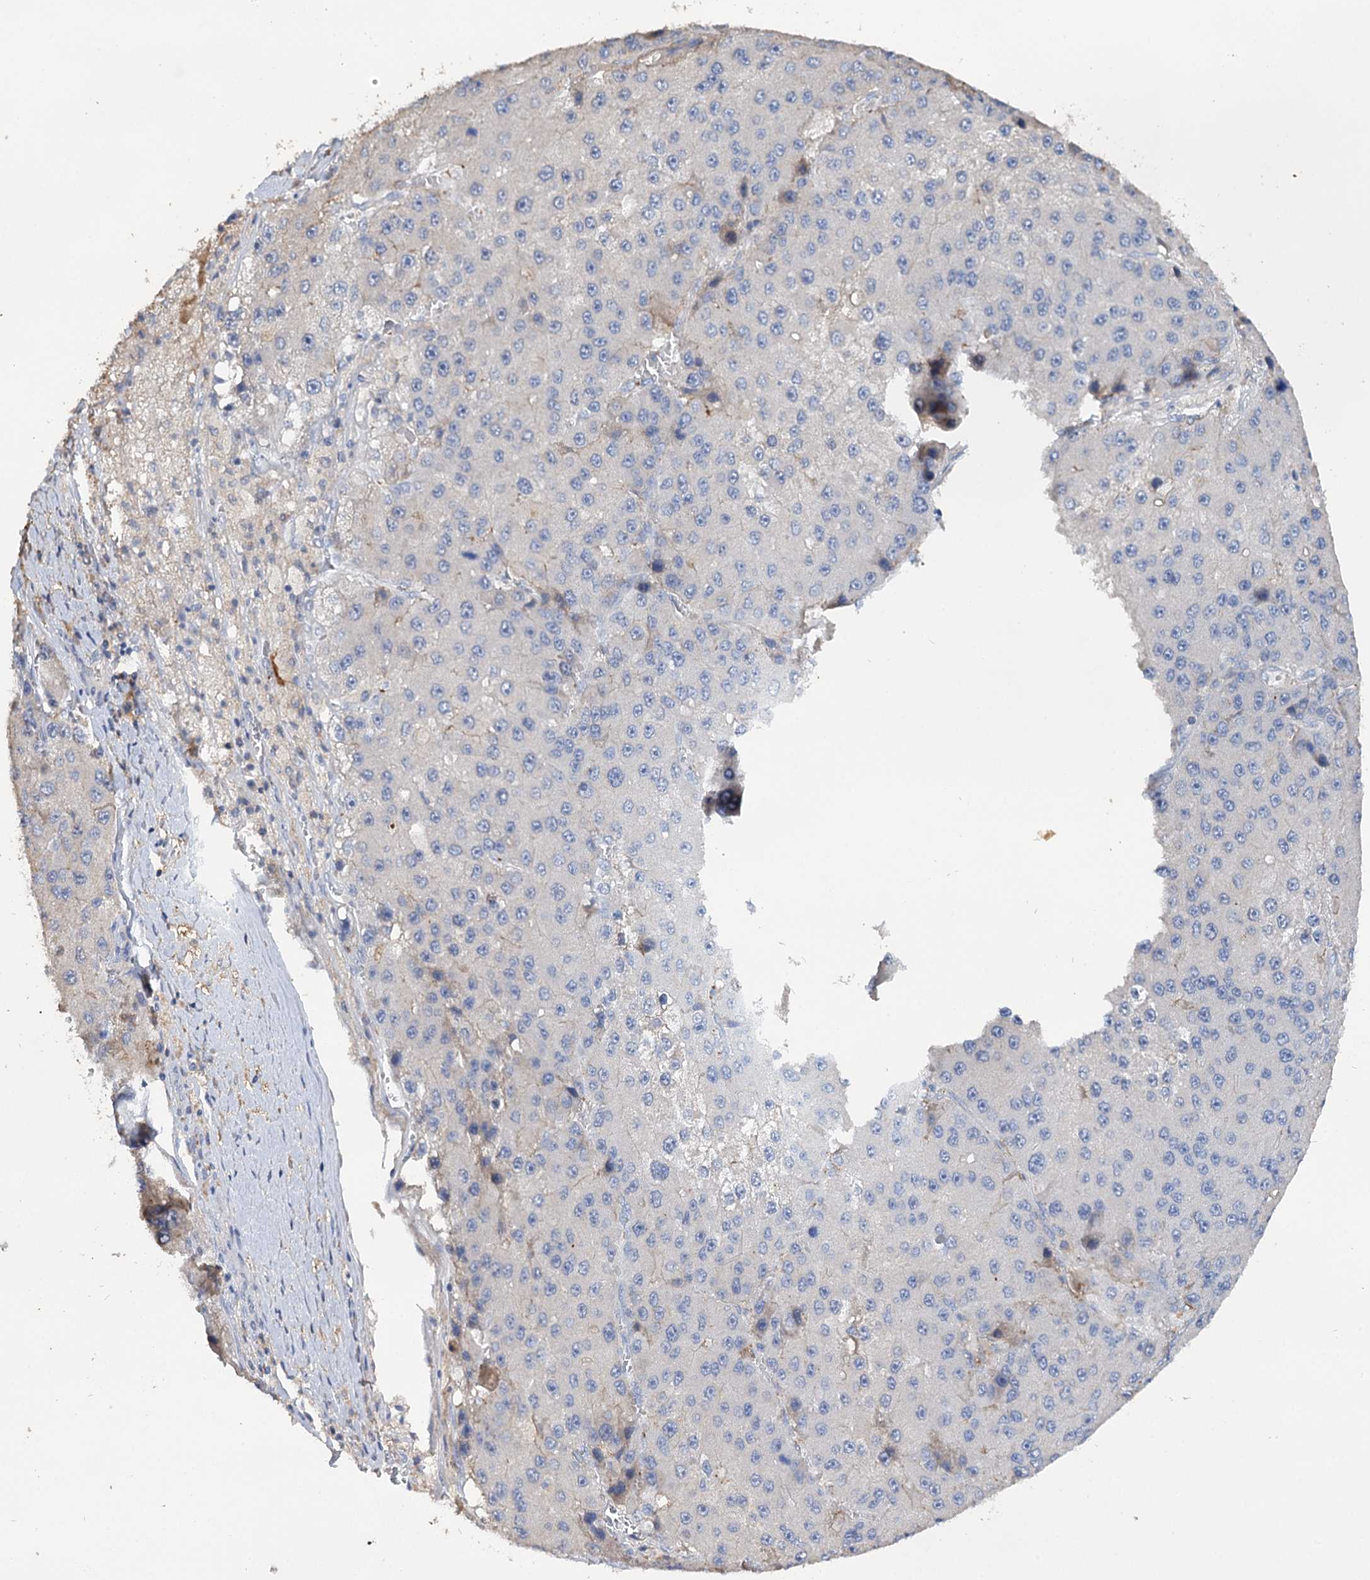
{"staining": {"intensity": "negative", "quantity": "none", "location": "none"}, "tissue": "liver cancer", "cell_type": "Tumor cells", "image_type": "cancer", "snomed": [{"axis": "morphology", "description": "Carcinoma, Hepatocellular, NOS"}, {"axis": "topography", "description": "Liver"}], "caption": "Immunohistochemistry histopathology image of hepatocellular carcinoma (liver) stained for a protein (brown), which shows no staining in tumor cells. (IHC, brightfield microscopy, high magnification).", "gene": "DNAH6", "patient": {"sex": "female", "age": 73}}